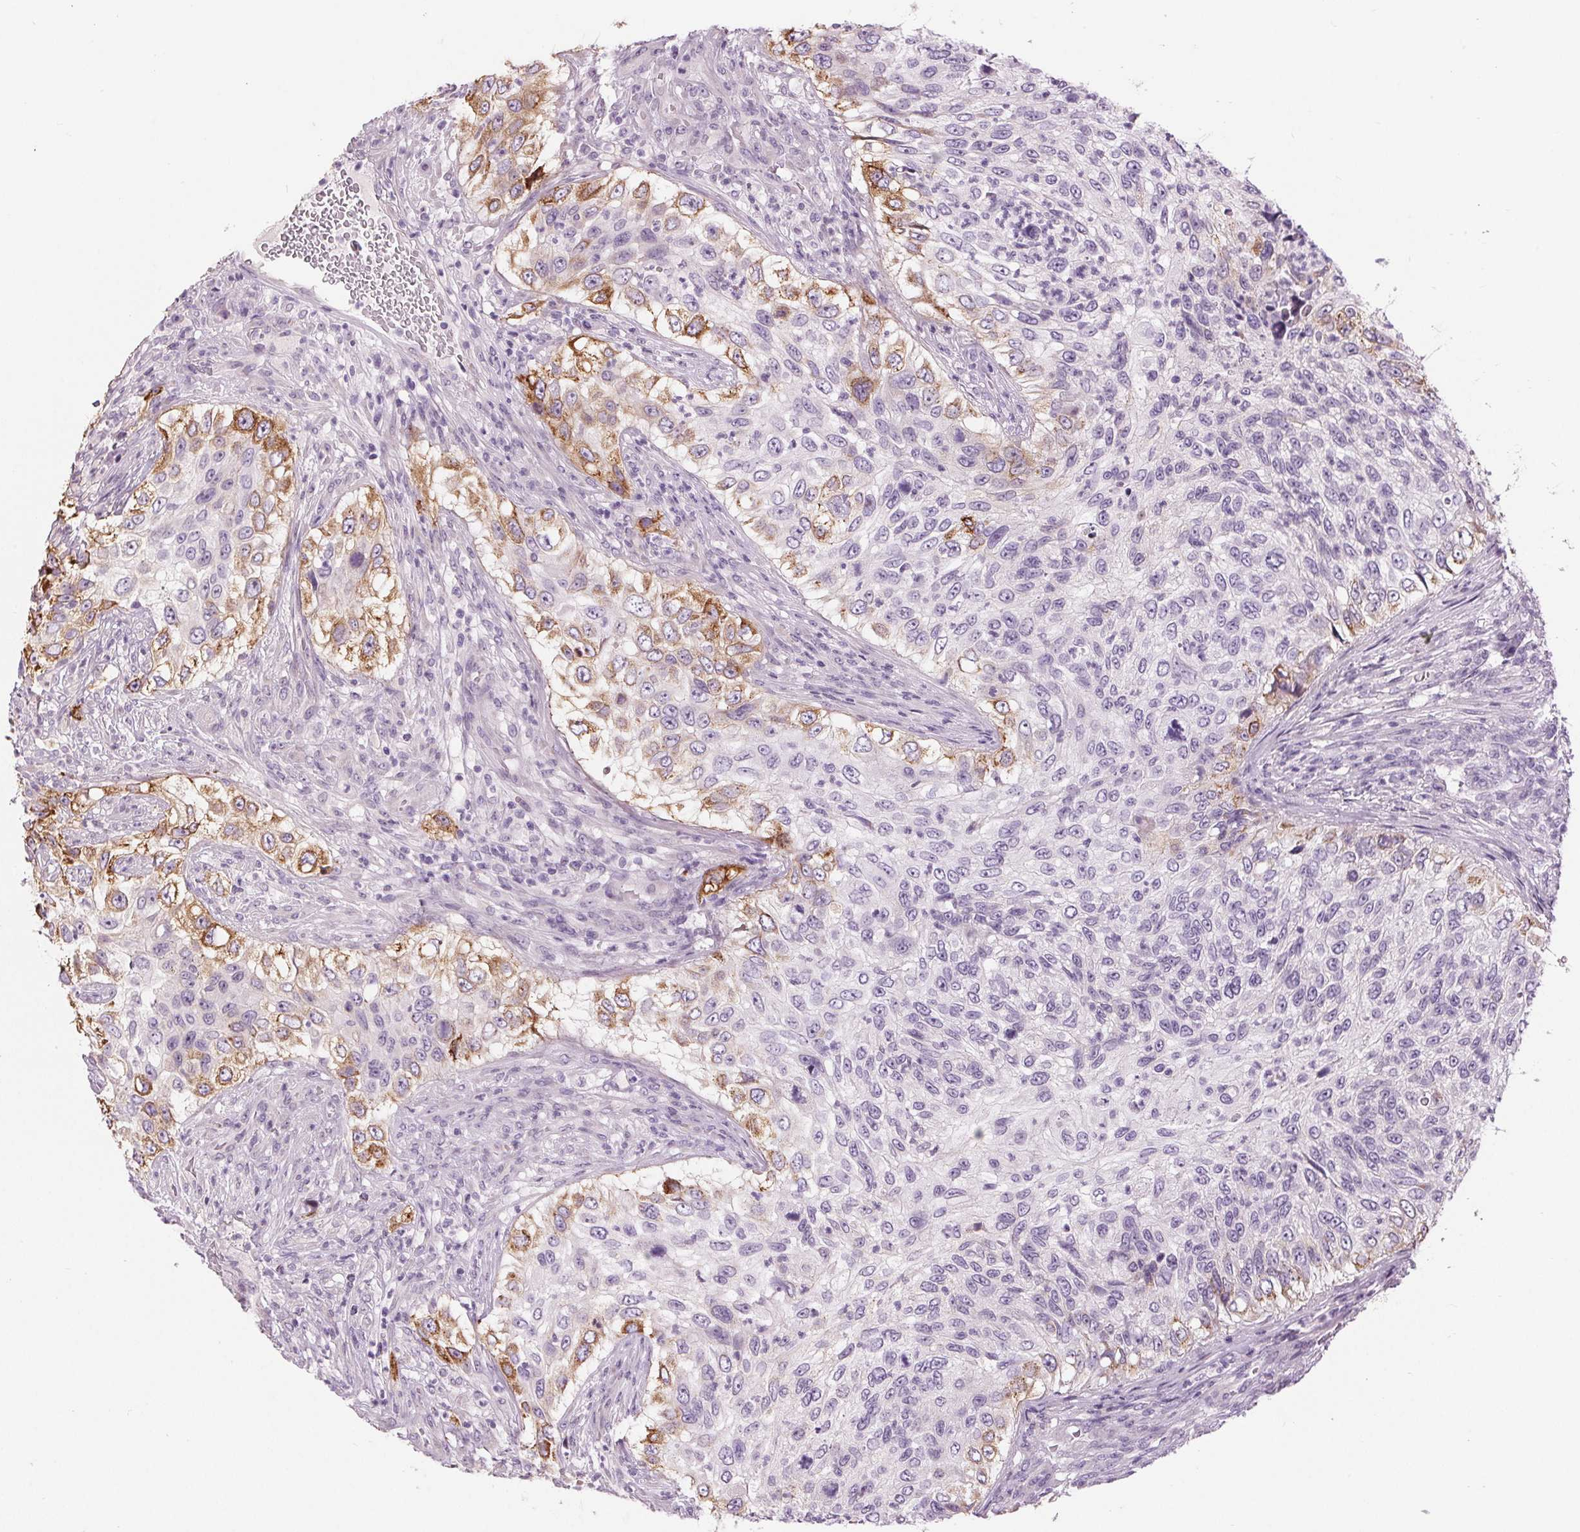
{"staining": {"intensity": "moderate", "quantity": "<25%", "location": "cytoplasmic/membranous"}, "tissue": "urothelial cancer", "cell_type": "Tumor cells", "image_type": "cancer", "snomed": [{"axis": "morphology", "description": "Urothelial carcinoma, High grade"}, {"axis": "topography", "description": "Urinary bladder"}], "caption": "An image showing moderate cytoplasmic/membranous positivity in about <25% of tumor cells in urothelial cancer, as visualized by brown immunohistochemical staining.", "gene": "MISP", "patient": {"sex": "female", "age": 60}}